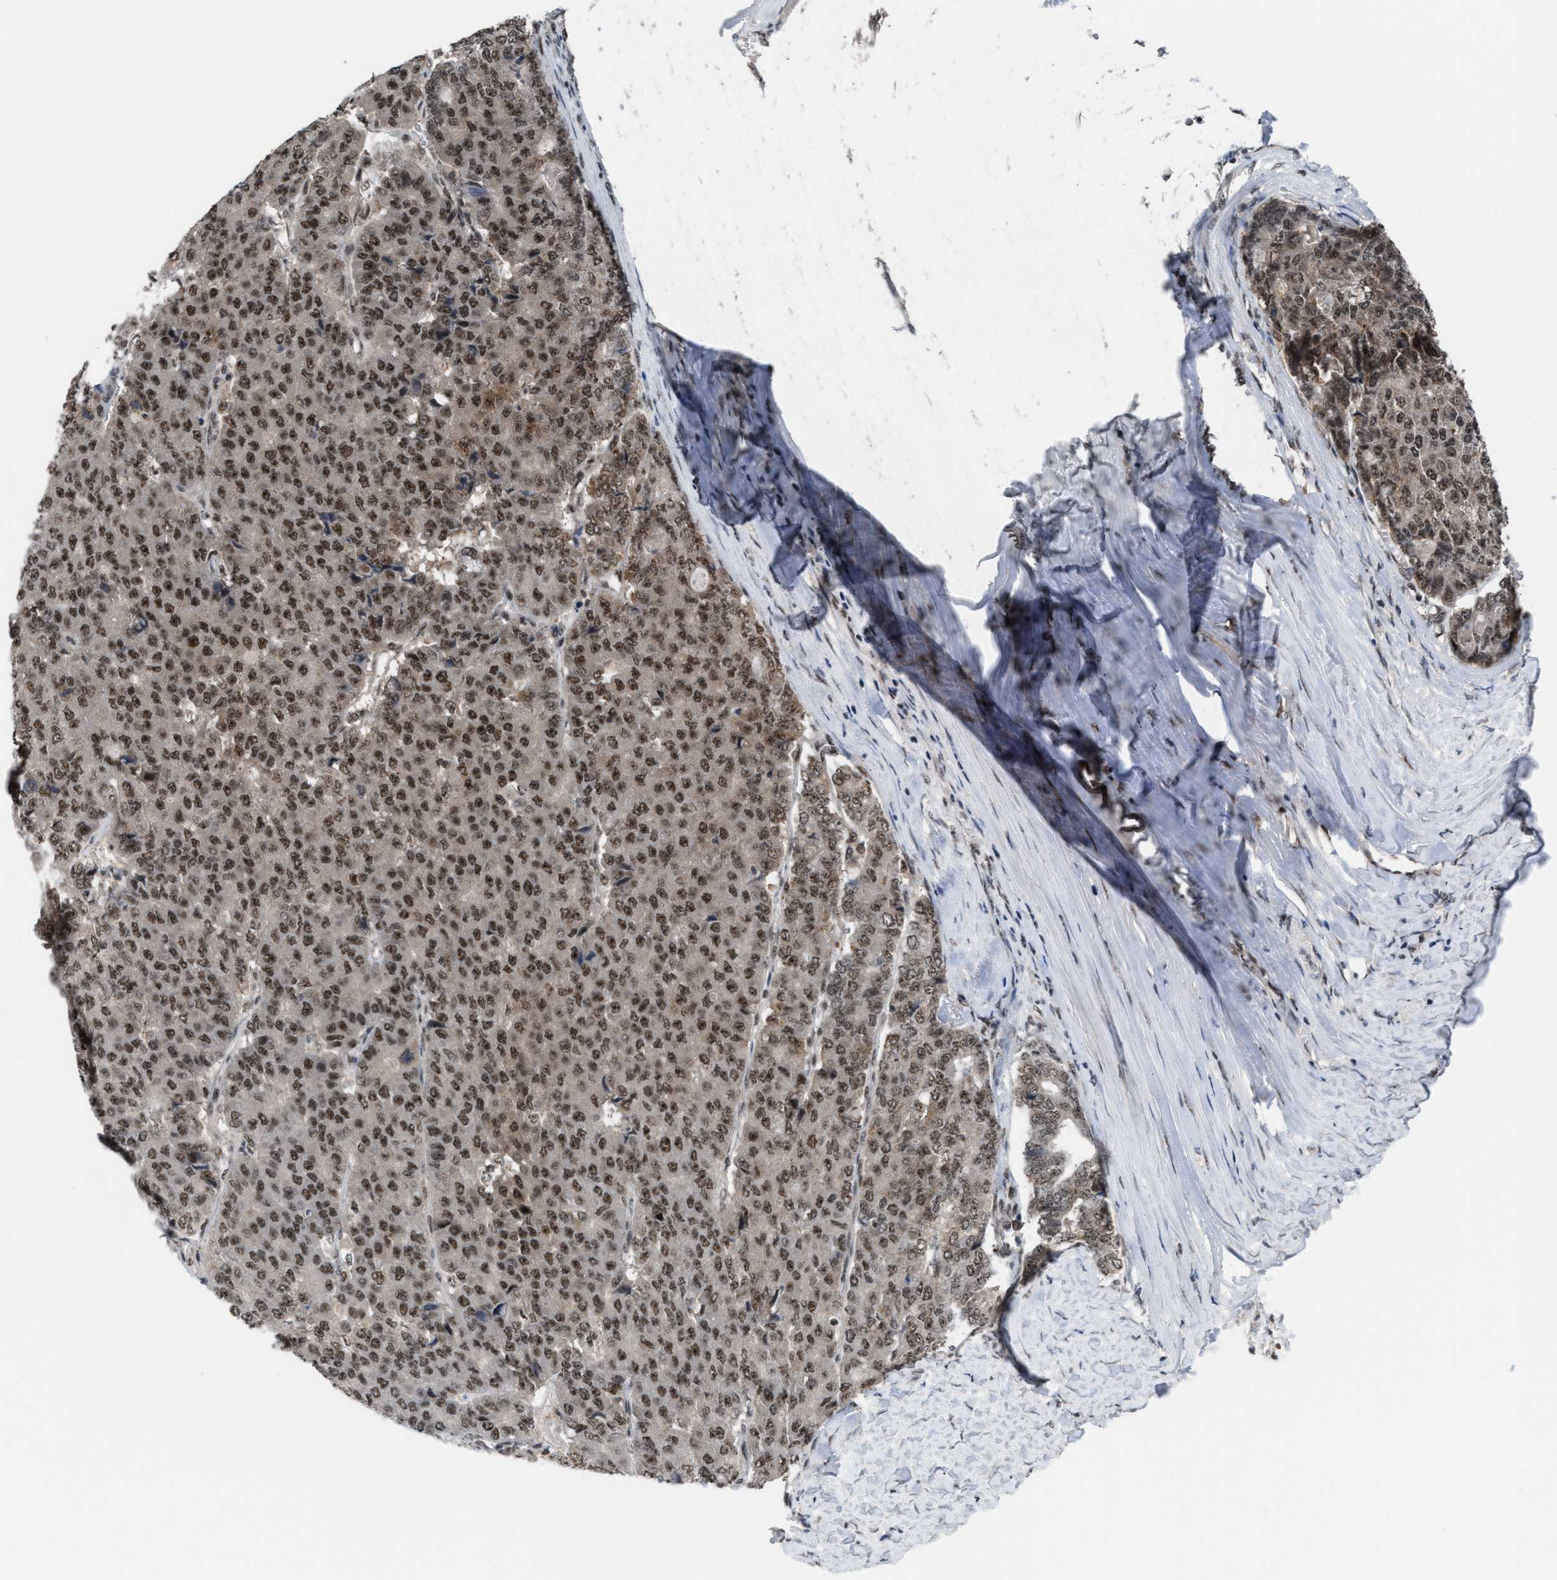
{"staining": {"intensity": "strong", "quantity": ">75%", "location": "nuclear"}, "tissue": "pancreatic cancer", "cell_type": "Tumor cells", "image_type": "cancer", "snomed": [{"axis": "morphology", "description": "Adenocarcinoma, NOS"}, {"axis": "topography", "description": "Pancreas"}], "caption": "An IHC image of neoplastic tissue is shown. Protein staining in brown shows strong nuclear positivity in pancreatic adenocarcinoma within tumor cells.", "gene": "PRPF4", "patient": {"sex": "male", "age": 50}}